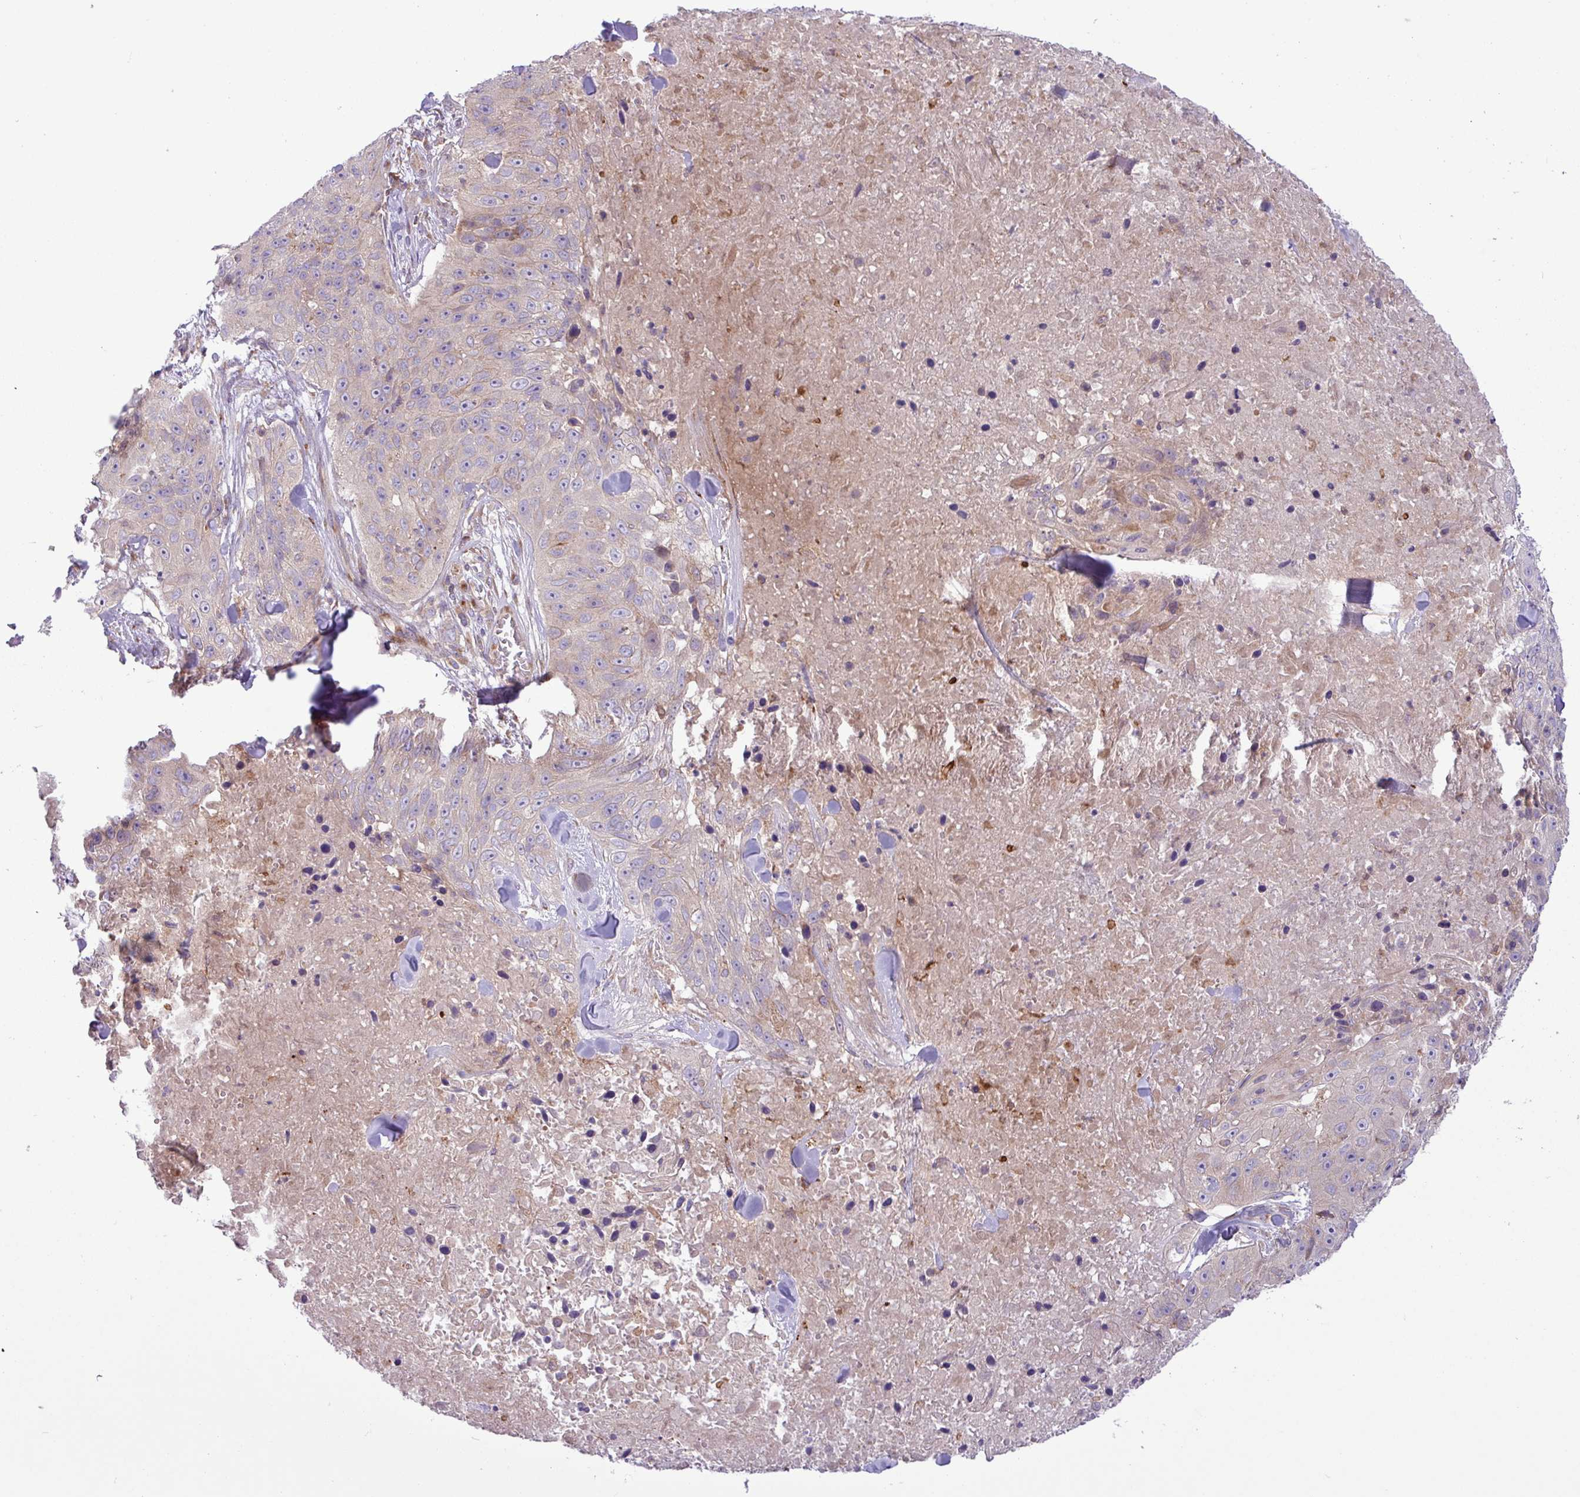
{"staining": {"intensity": "weak", "quantity": "<25%", "location": "cytoplasmic/membranous"}, "tissue": "skin cancer", "cell_type": "Tumor cells", "image_type": "cancer", "snomed": [{"axis": "morphology", "description": "Squamous cell carcinoma, NOS"}, {"axis": "topography", "description": "Skin"}], "caption": "Skin cancer was stained to show a protein in brown. There is no significant positivity in tumor cells.", "gene": "RAB19", "patient": {"sex": "female", "age": 87}}